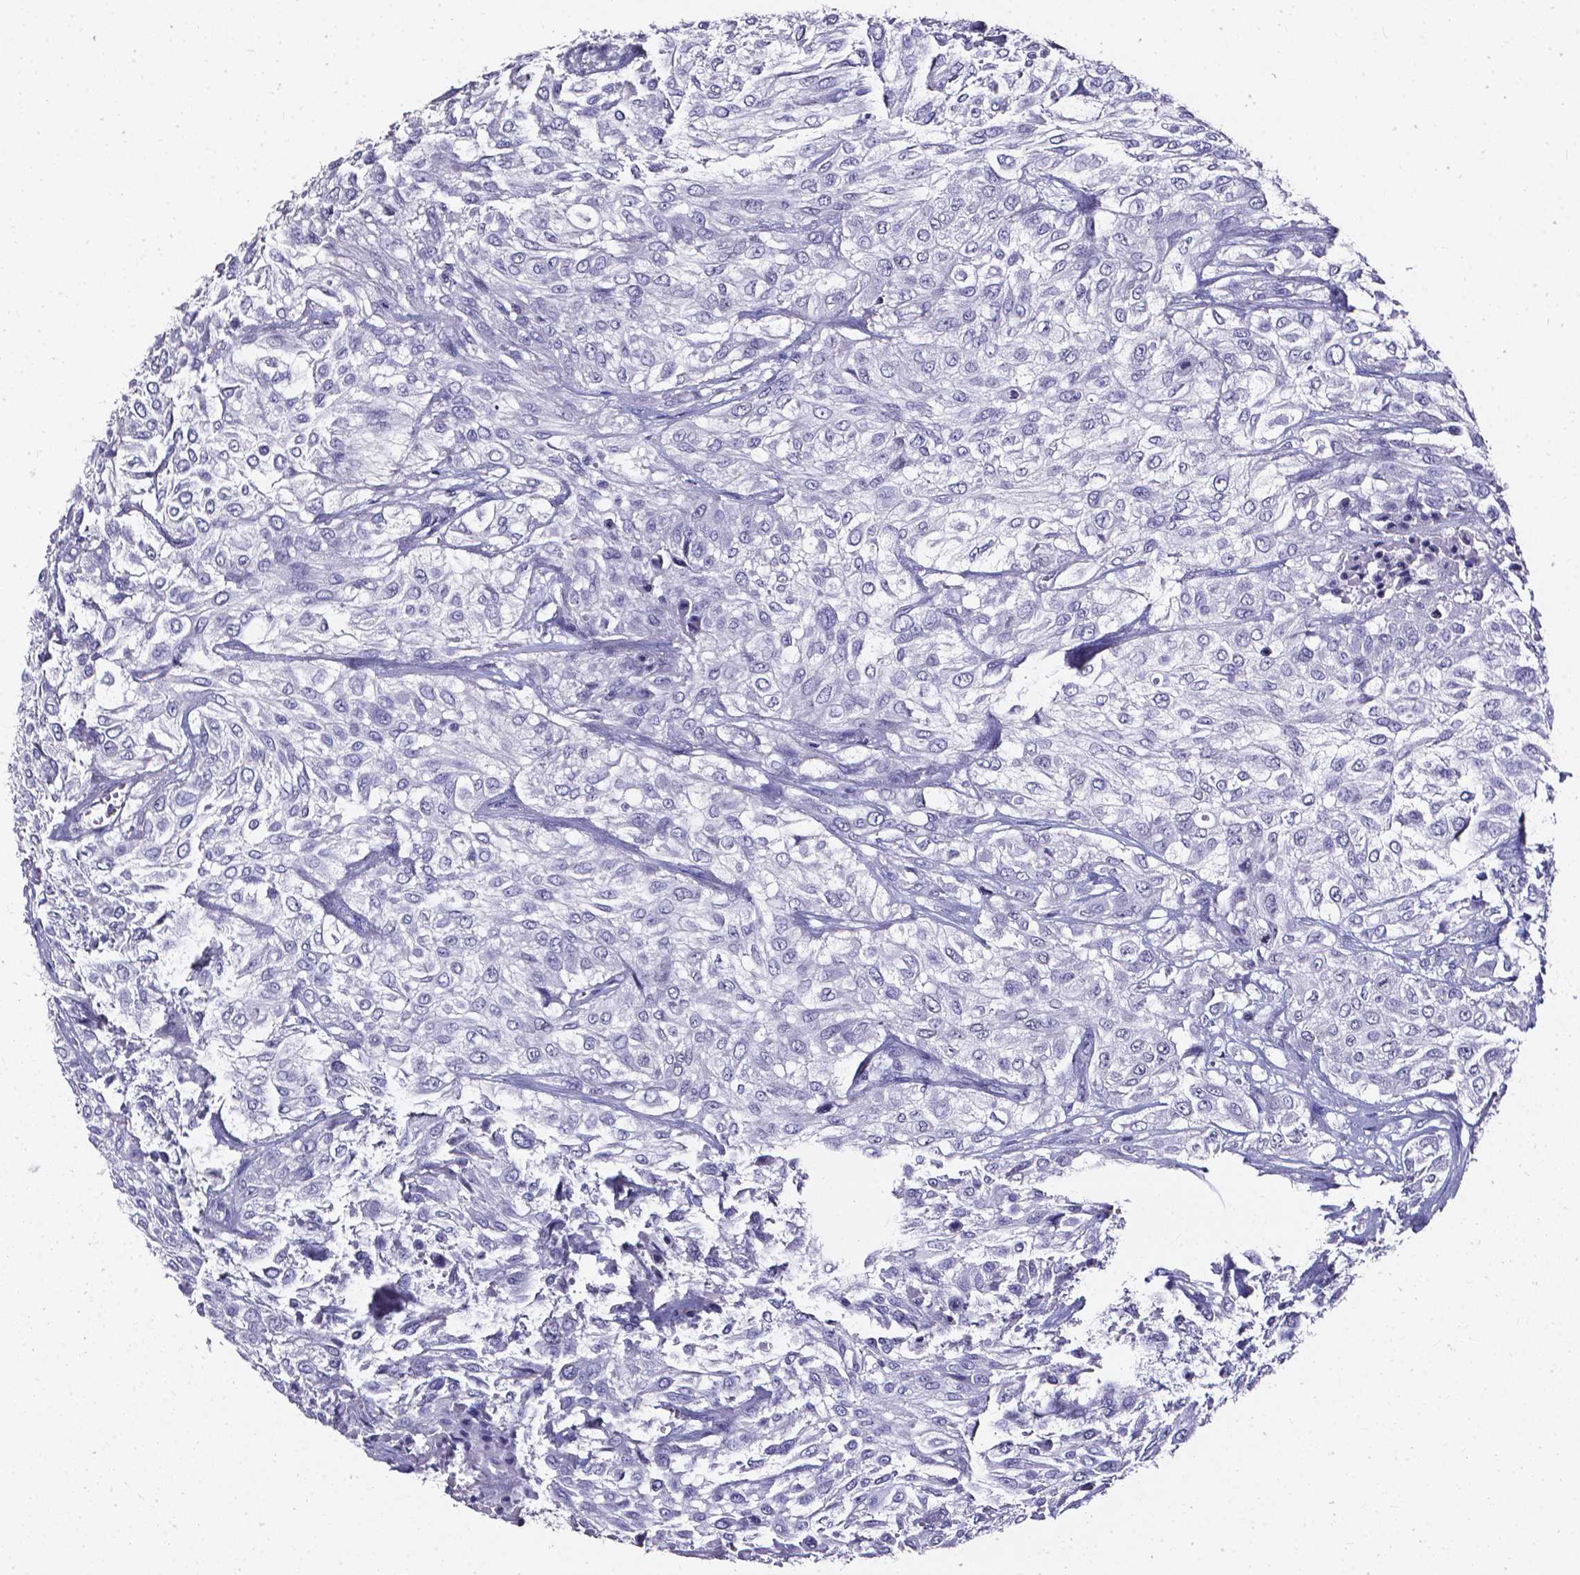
{"staining": {"intensity": "negative", "quantity": "none", "location": "none"}, "tissue": "urothelial cancer", "cell_type": "Tumor cells", "image_type": "cancer", "snomed": [{"axis": "morphology", "description": "Urothelial carcinoma, High grade"}, {"axis": "topography", "description": "Urinary bladder"}], "caption": "This is a micrograph of IHC staining of urothelial carcinoma (high-grade), which shows no positivity in tumor cells.", "gene": "AKR1B10", "patient": {"sex": "male", "age": 57}}